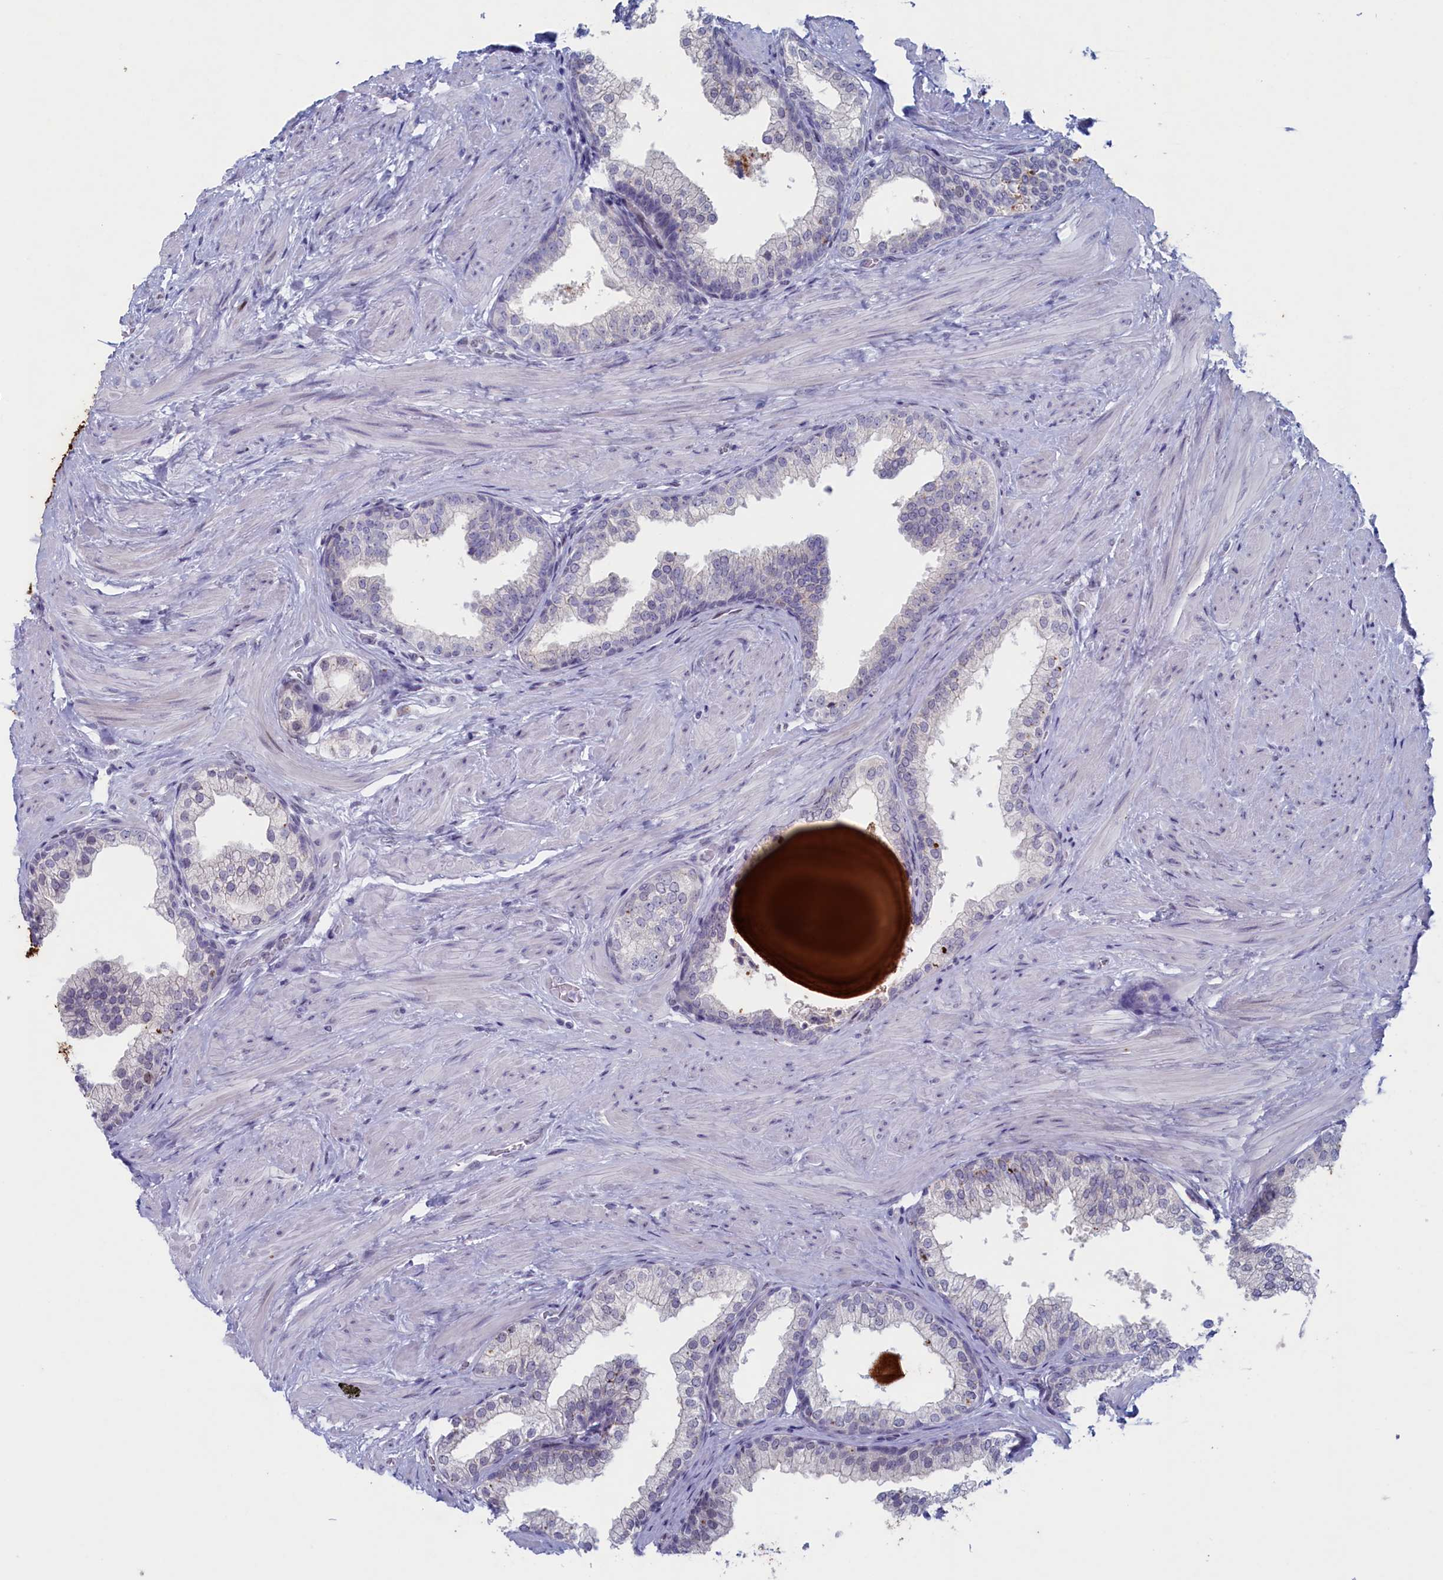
{"staining": {"intensity": "negative", "quantity": "none", "location": "none"}, "tissue": "prostate", "cell_type": "Glandular cells", "image_type": "normal", "snomed": [{"axis": "morphology", "description": "Normal tissue, NOS"}, {"axis": "topography", "description": "Prostate"}], "caption": "Photomicrograph shows no significant protein staining in glandular cells of normal prostate. The staining is performed using DAB brown chromogen with nuclei counter-stained in using hematoxylin.", "gene": "WDR76", "patient": {"sex": "male", "age": 48}}